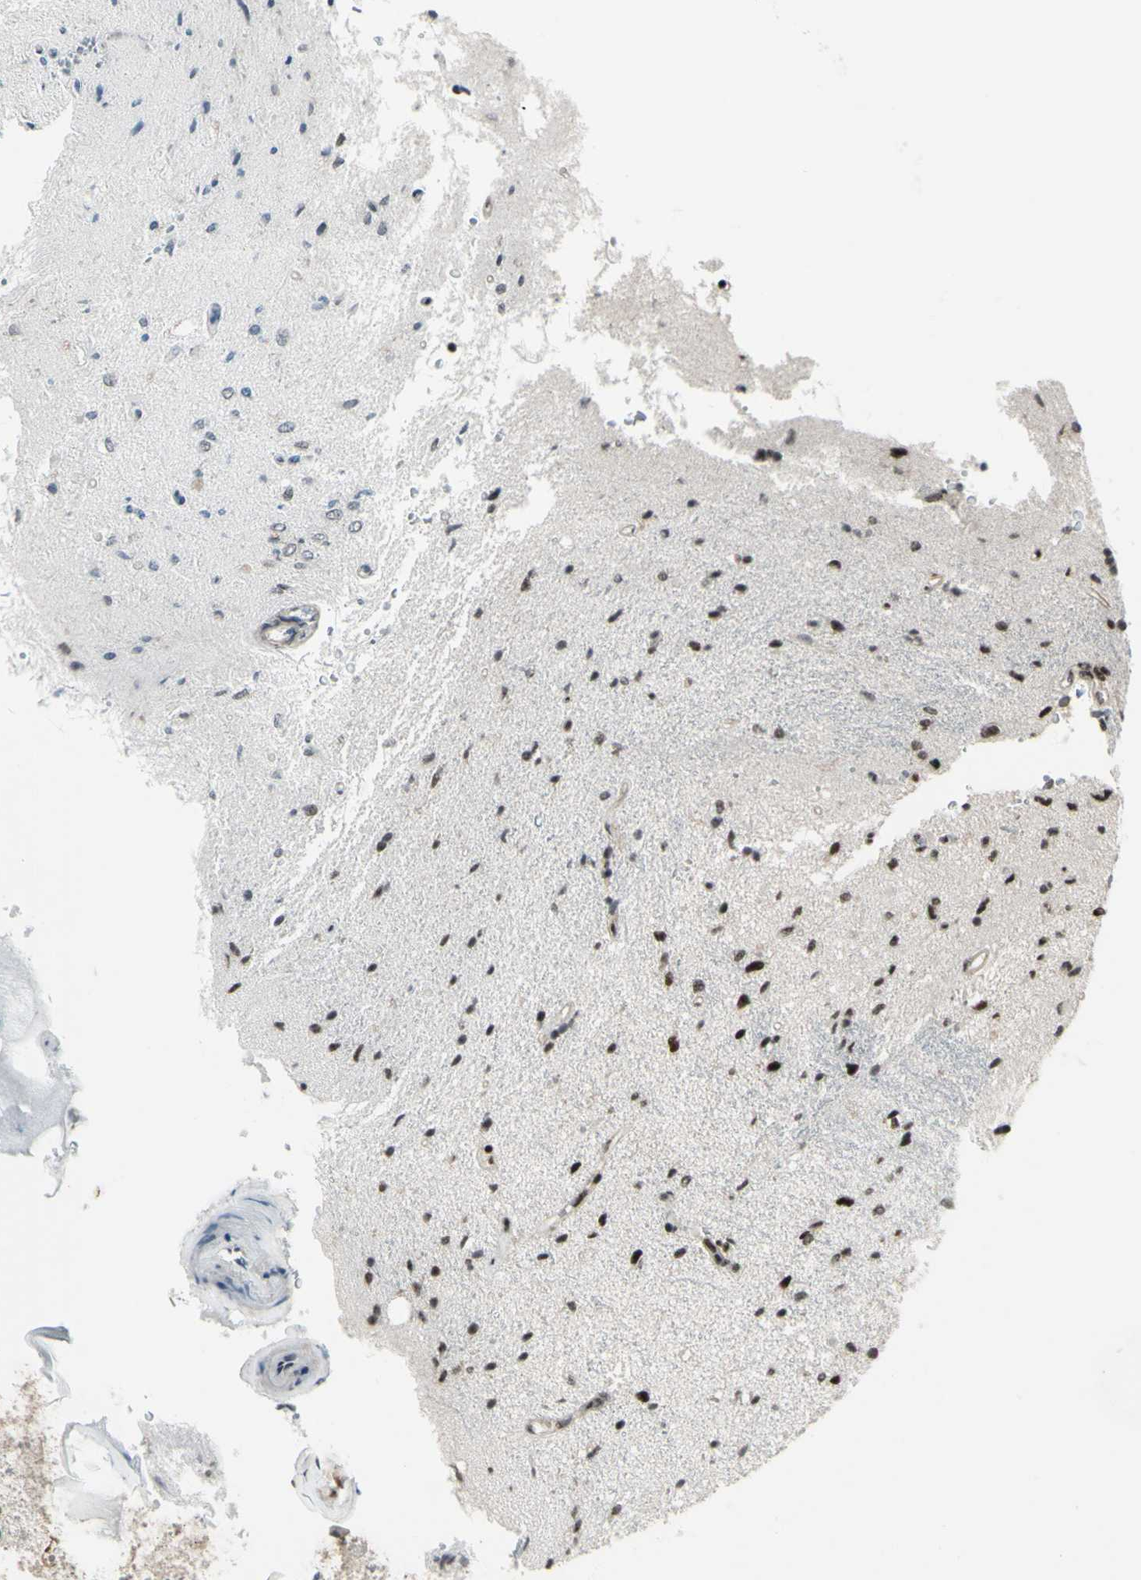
{"staining": {"intensity": "weak", "quantity": "<25%", "location": "nuclear"}, "tissue": "glioma", "cell_type": "Tumor cells", "image_type": "cancer", "snomed": [{"axis": "morphology", "description": "Glioma, malignant, Low grade"}, {"axis": "topography", "description": "Brain"}], "caption": "Image shows no significant protein expression in tumor cells of malignant glioma (low-grade).", "gene": "SUPT6H", "patient": {"sex": "male", "age": 77}}